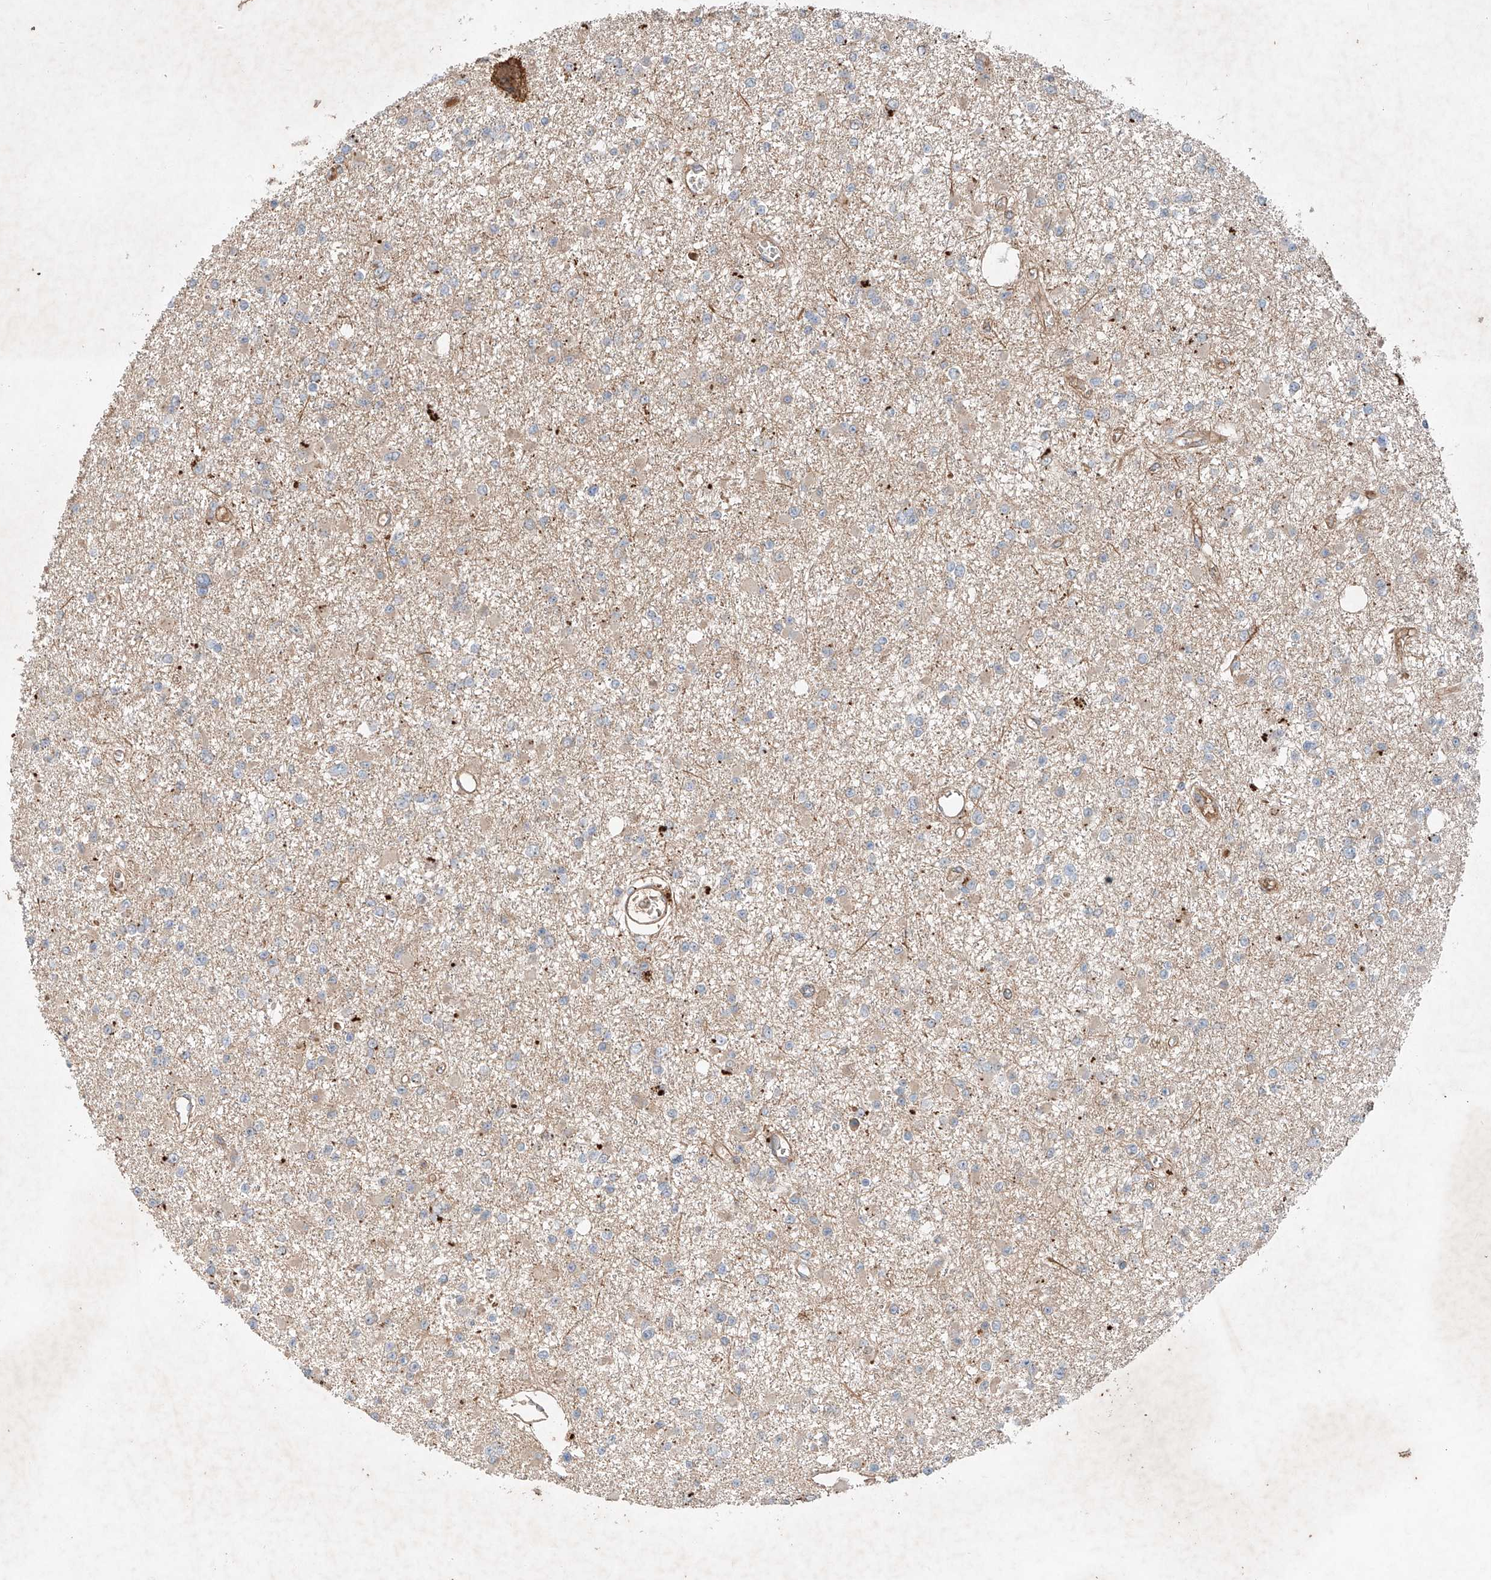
{"staining": {"intensity": "weak", "quantity": "<25%", "location": "cytoplasmic/membranous"}, "tissue": "glioma", "cell_type": "Tumor cells", "image_type": "cancer", "snomed": [{"axis": "morphology", "description": "Glioma, malignant, Low grade"}, {"axis": "topography", "description": "Brain"}], "caption": "Immunohistochemical staining of human glioma shows no significant positivity in tumor cells.", "gene": "IER5", "patient": {"sex": "female", "age": 22}}